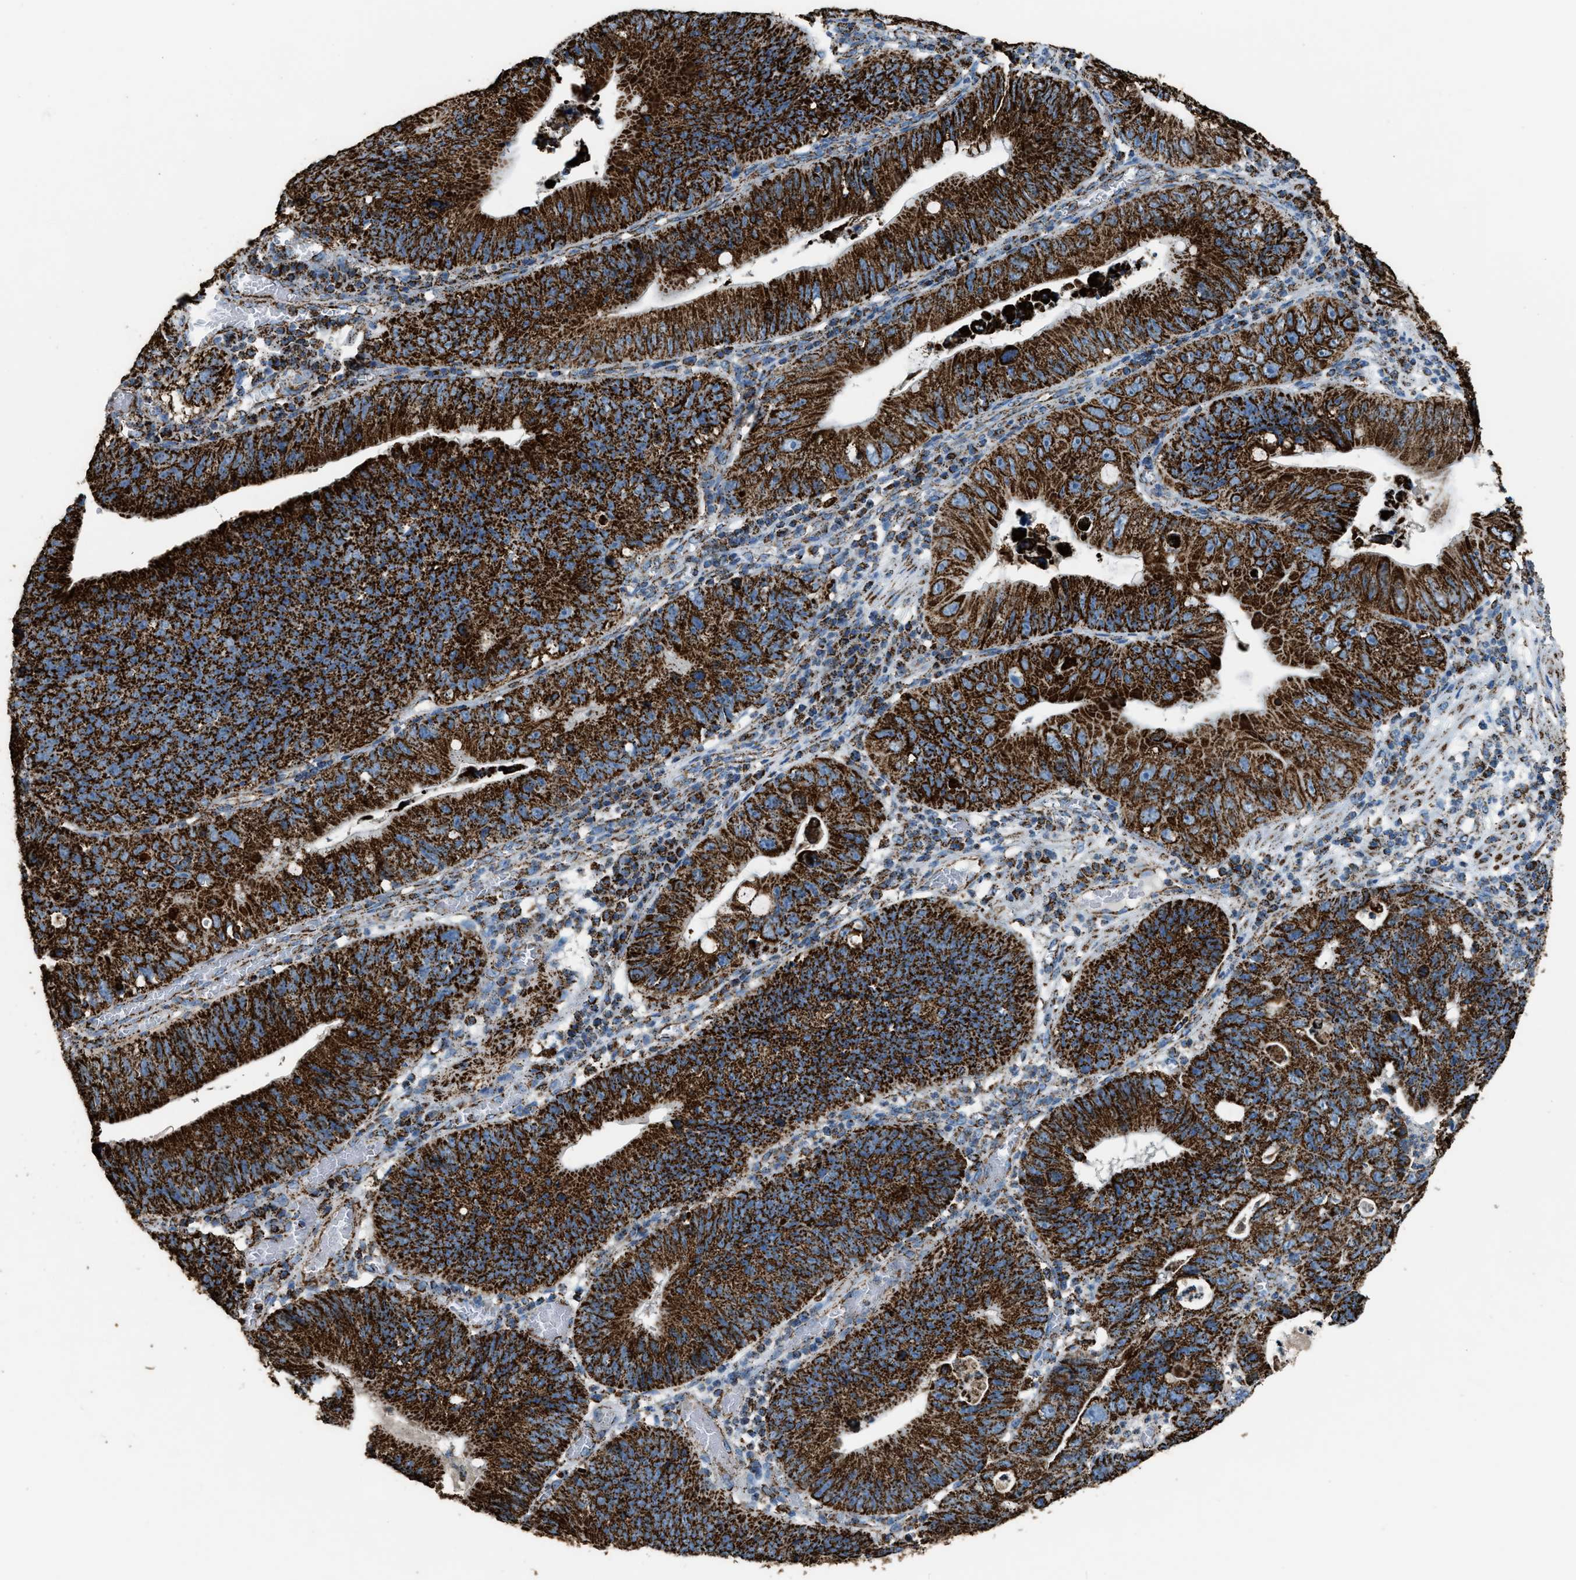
{"staining": {"intensity": "strong", "quantity": ">75%", "location": "cytoplasmic/membranous"}, "tissue": "stomach cancer", "cell_type": "Tumor cells", "image_type": "cancer", "snomed": [{"axis": "morphology", "description": "Adenocarcinoma, NOS"}, {"axis": "topography", "description": "Stomach"}], "caption": "An image of stomach cancer stained for a protein exhibits strong cytoplasmic/membranous brown staining in tumor cells. Nuclei are stained in blue.", "gene": "MDH2", "patient": {"sex": "male", "age": 59}}